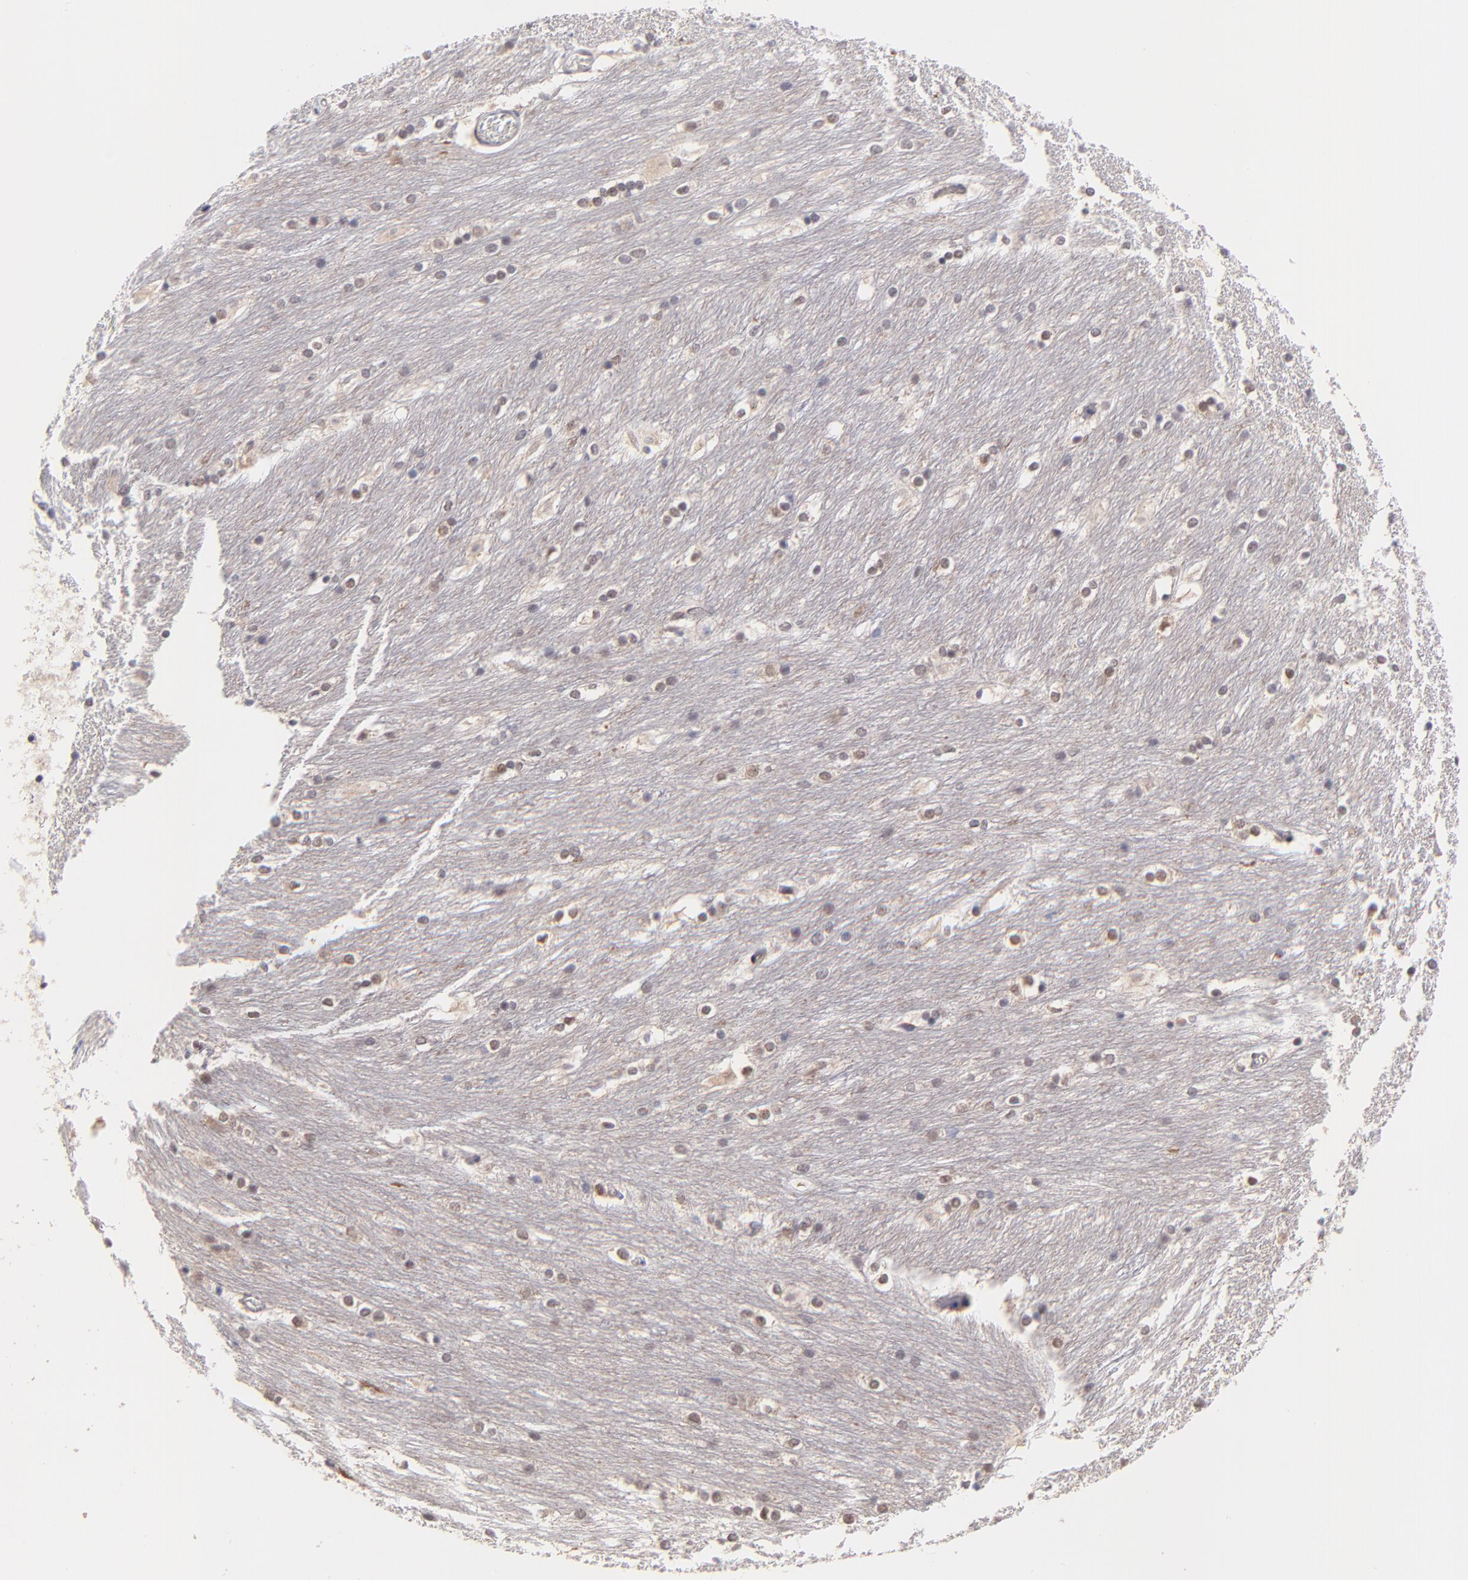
{"staining": {"intensity": "negative", "quantity": "none", "location": "none"}, "tissue": "caudate", "cell_type": "Glial cells", "image_type": "normal", "snomed": [{"axis": "morphology", "description": "Normal tissue, NOS"}, {"axis": "topography", "description": "Lateral ventricle wall"}], "caption": "The image demonstrates no staining of glial cells in benign caudate.", "gene": "ZNF747", "patient": {"sex": "female", "age": 19}}